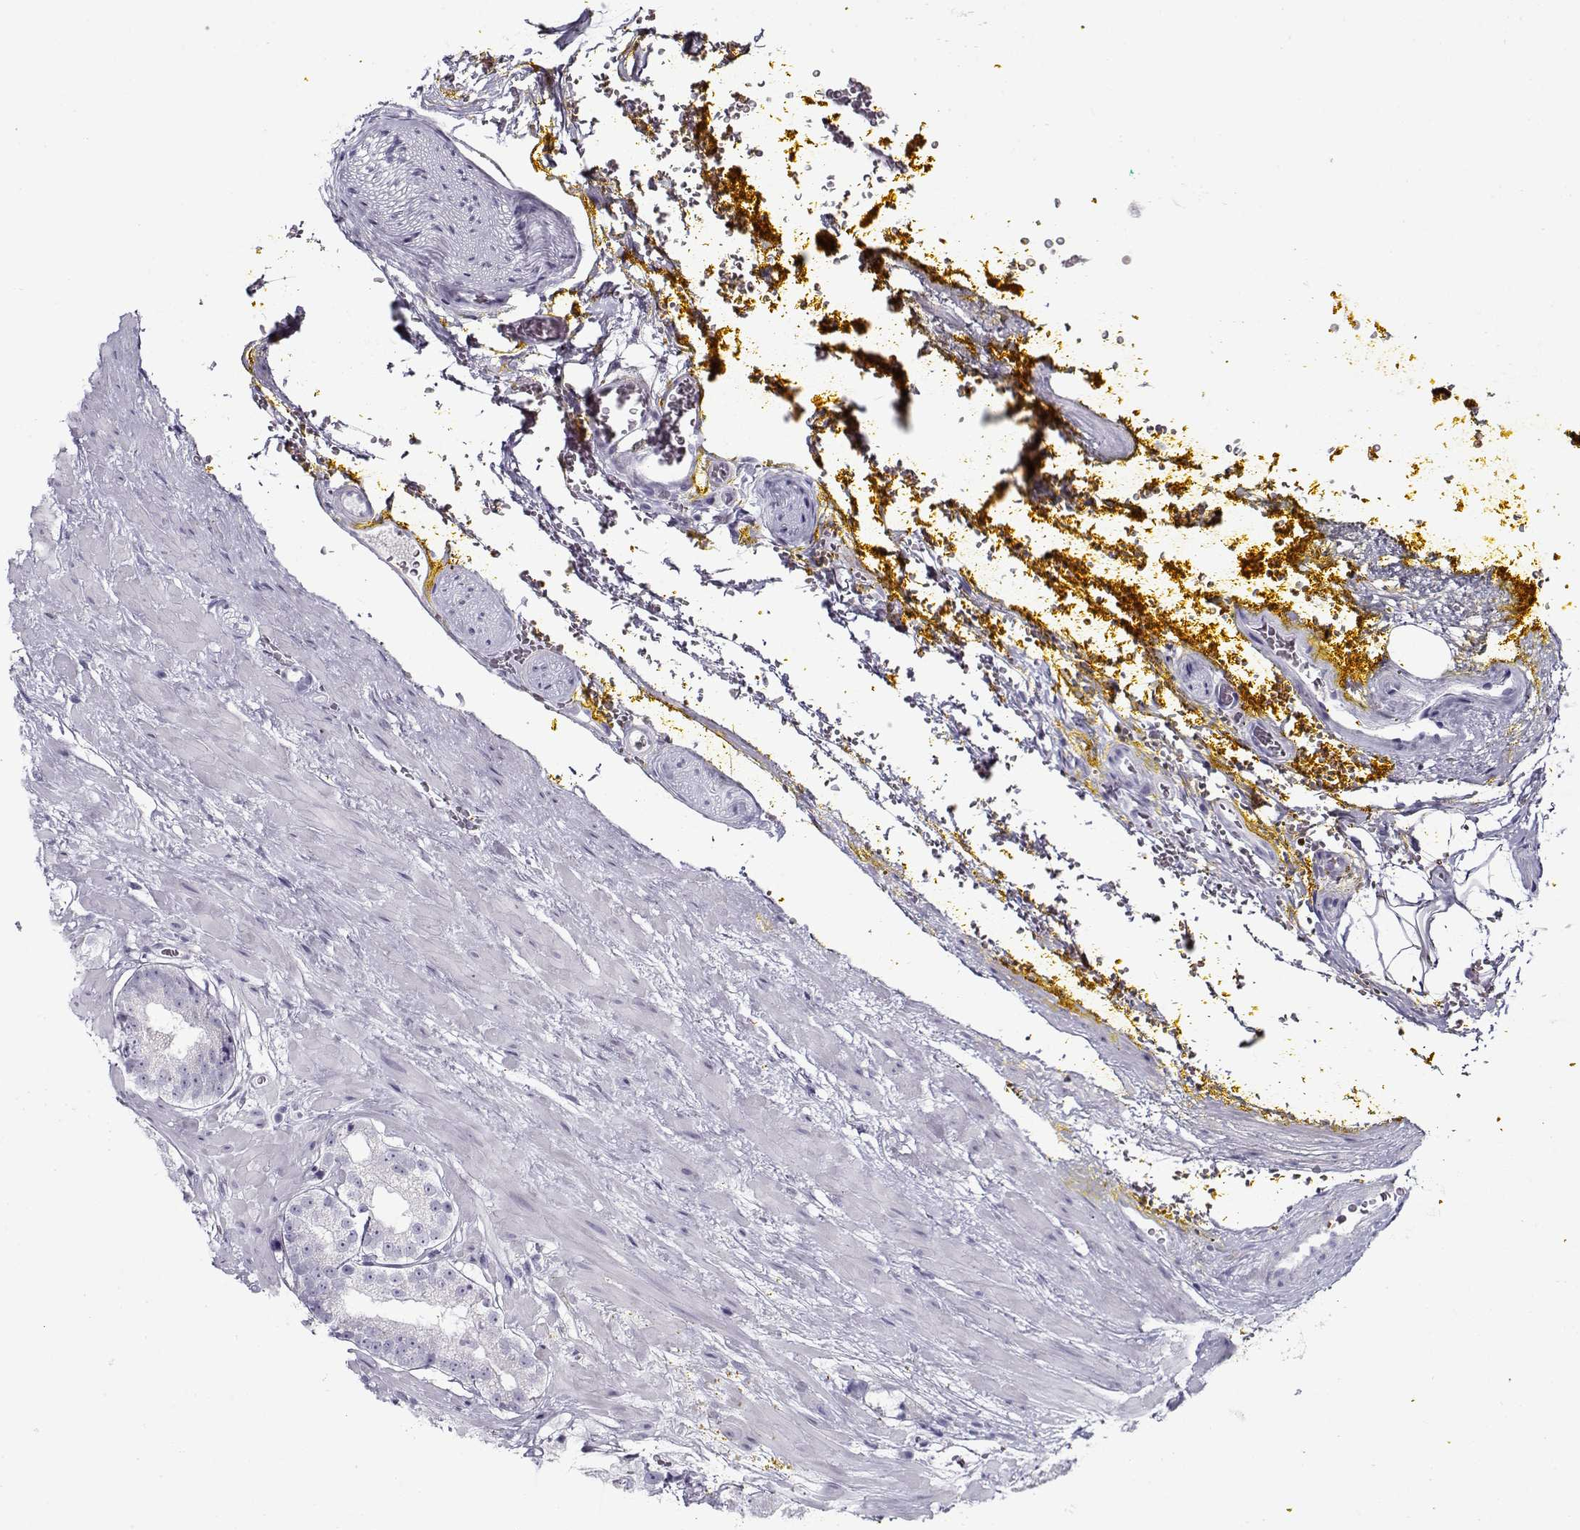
{"staining": {"intensity": "negative", "quantity": "none", "location": "none"}, "tissue": "prostate cancer", "cell_type": "Tumor cells", "image_type": "cancer", "snomed": [{"axis": "morphology", "description": "Adenocarcinoma, Low grade"}, {"axis": "topography", "description": "Prostate"}], "caption": "Immunohistochemistry of prostate cancer demonstrates no positivity in tumor cells.", "gene": "GAGE2A", "patient": {"sex": "male", "age": 60}}